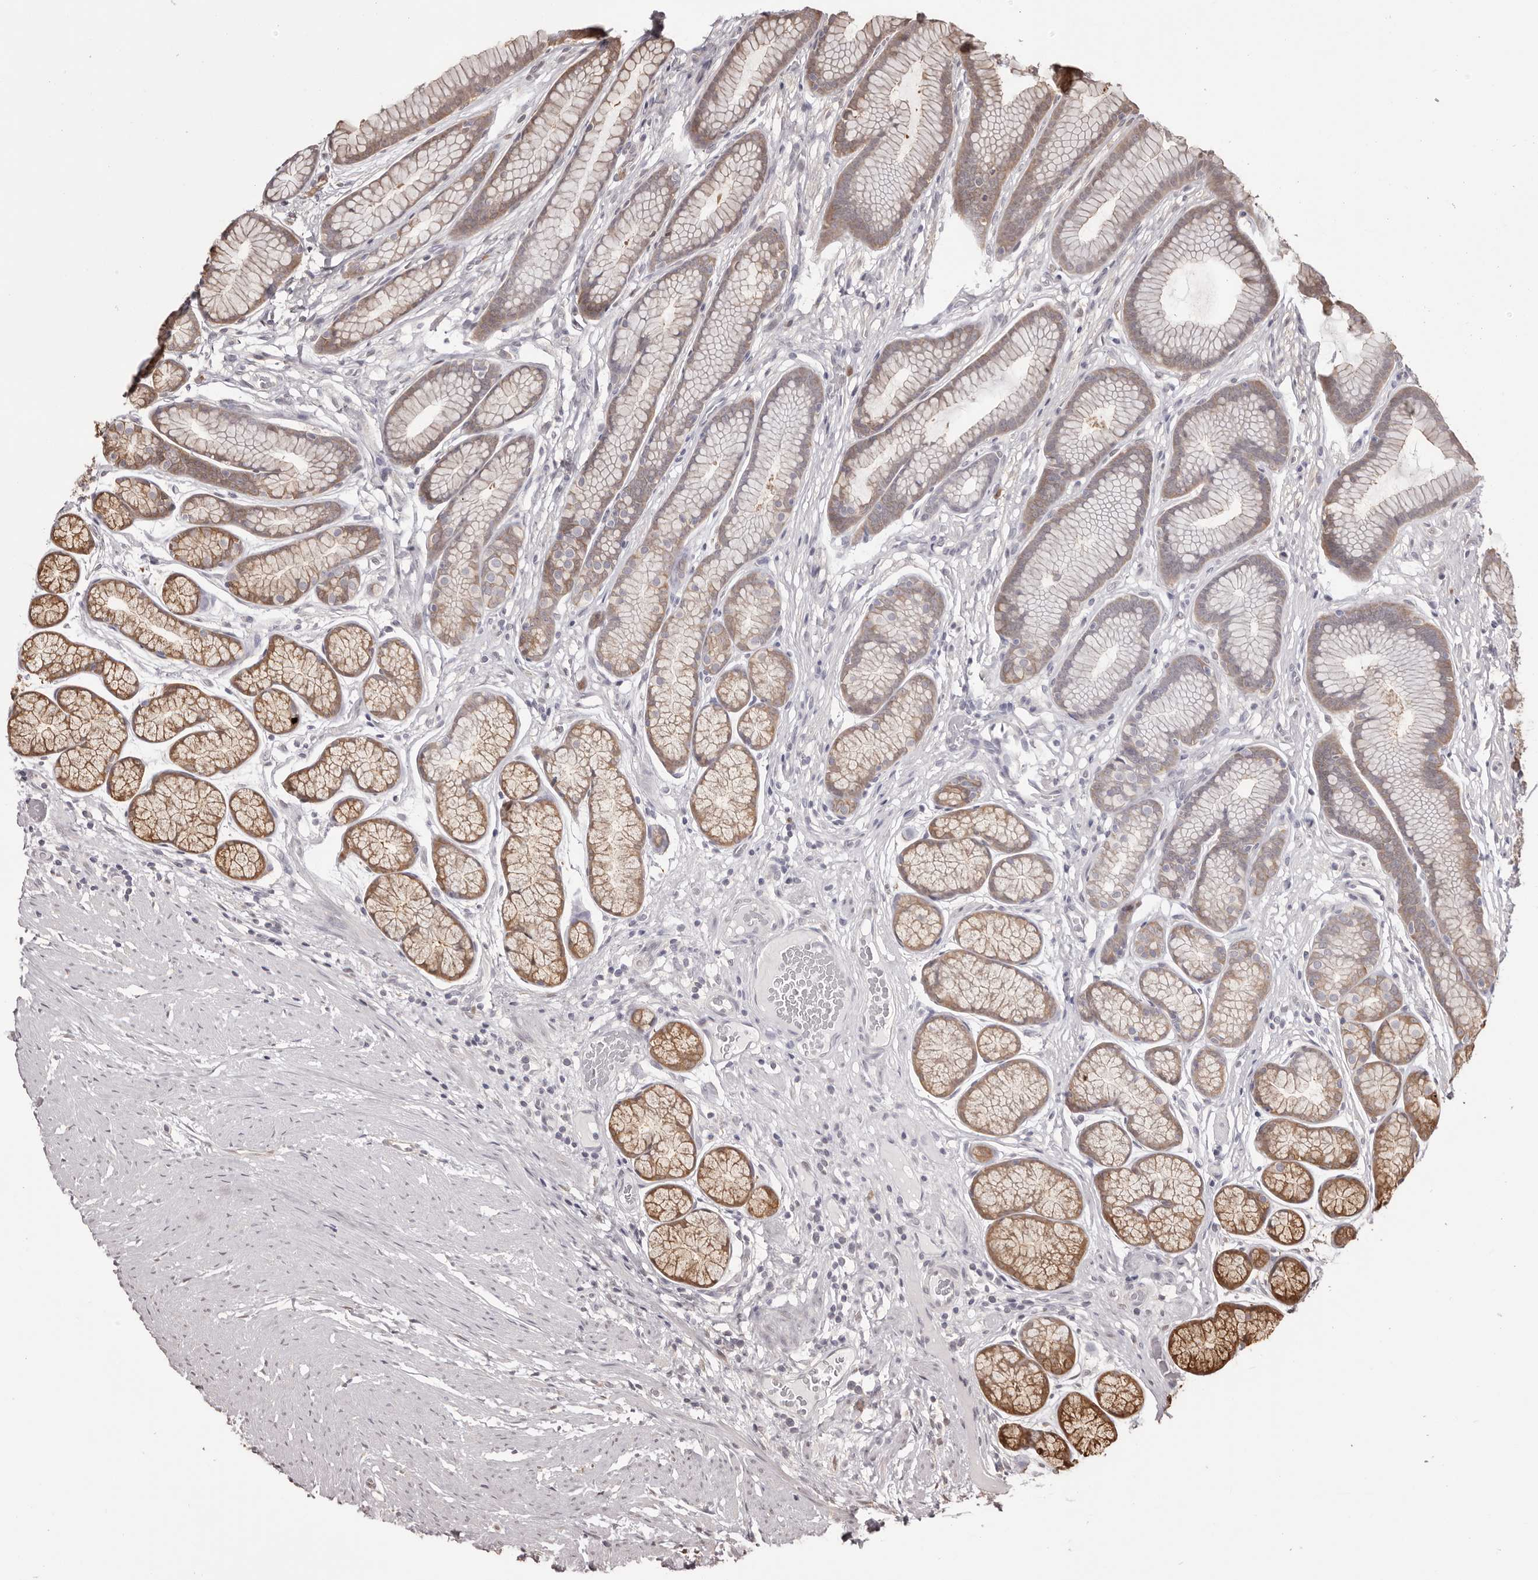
{"staining": {"intensity": "moderate", "quantity": ">75%", "location": "cytoplasmic/membranous"}, "tissue": "stomach", "cell_type": "Glandular cells", "image_type": "normal", "snomed": [{"axis": "morphology", "description": "Normal tissue, NOS"}, {"axis": "topography", "description": "Stomach"}], "caption": "Protein expression by IHC displays moderate cytoplasmic/membranous positivity in about >75% of glandular cells in unremarkable stomach.", "gene": "GFOD1", "patient": {"sex": "male", "age": 42}}